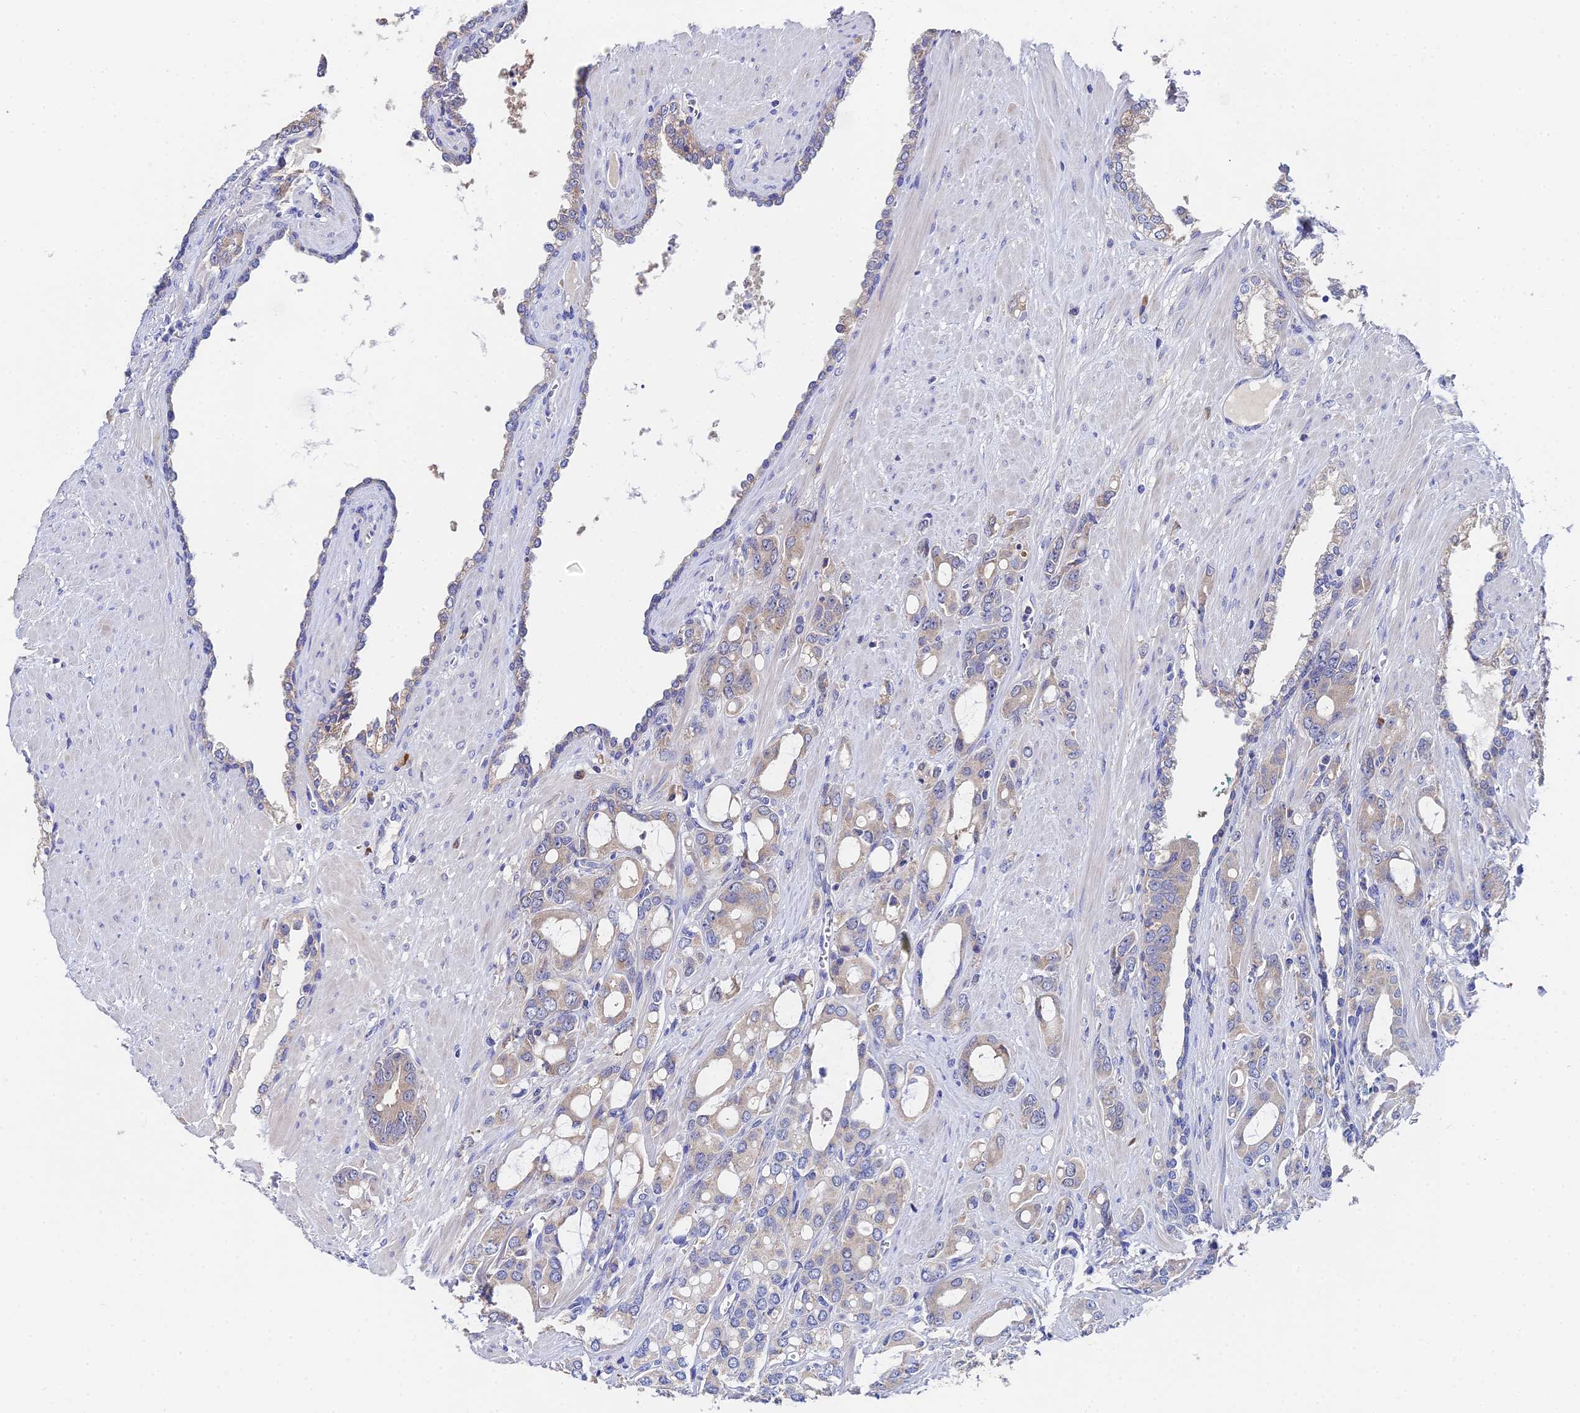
{"staining": {"intensity": "weak", "quantity": ">75%", "location": "cytoplasmic/membranous"}, "tissue": "prostate cancer", "cell_type": "Tumor cells", "image_type": "cancer", "snomed": [{"axis": "morphology", "description": "Adenocarcinoma, High grade"}, {"axis": "topography", "description": "Prostate"}], "caption": "Immunohistochemical staining of human prostate high-grade adenocarcinoma displays weak cytoplasmic/membranous protein expression in approximately >75% of tumor cells.", "gene": "UBE2L3", "patient": {"sex": "male", "age": 72}}